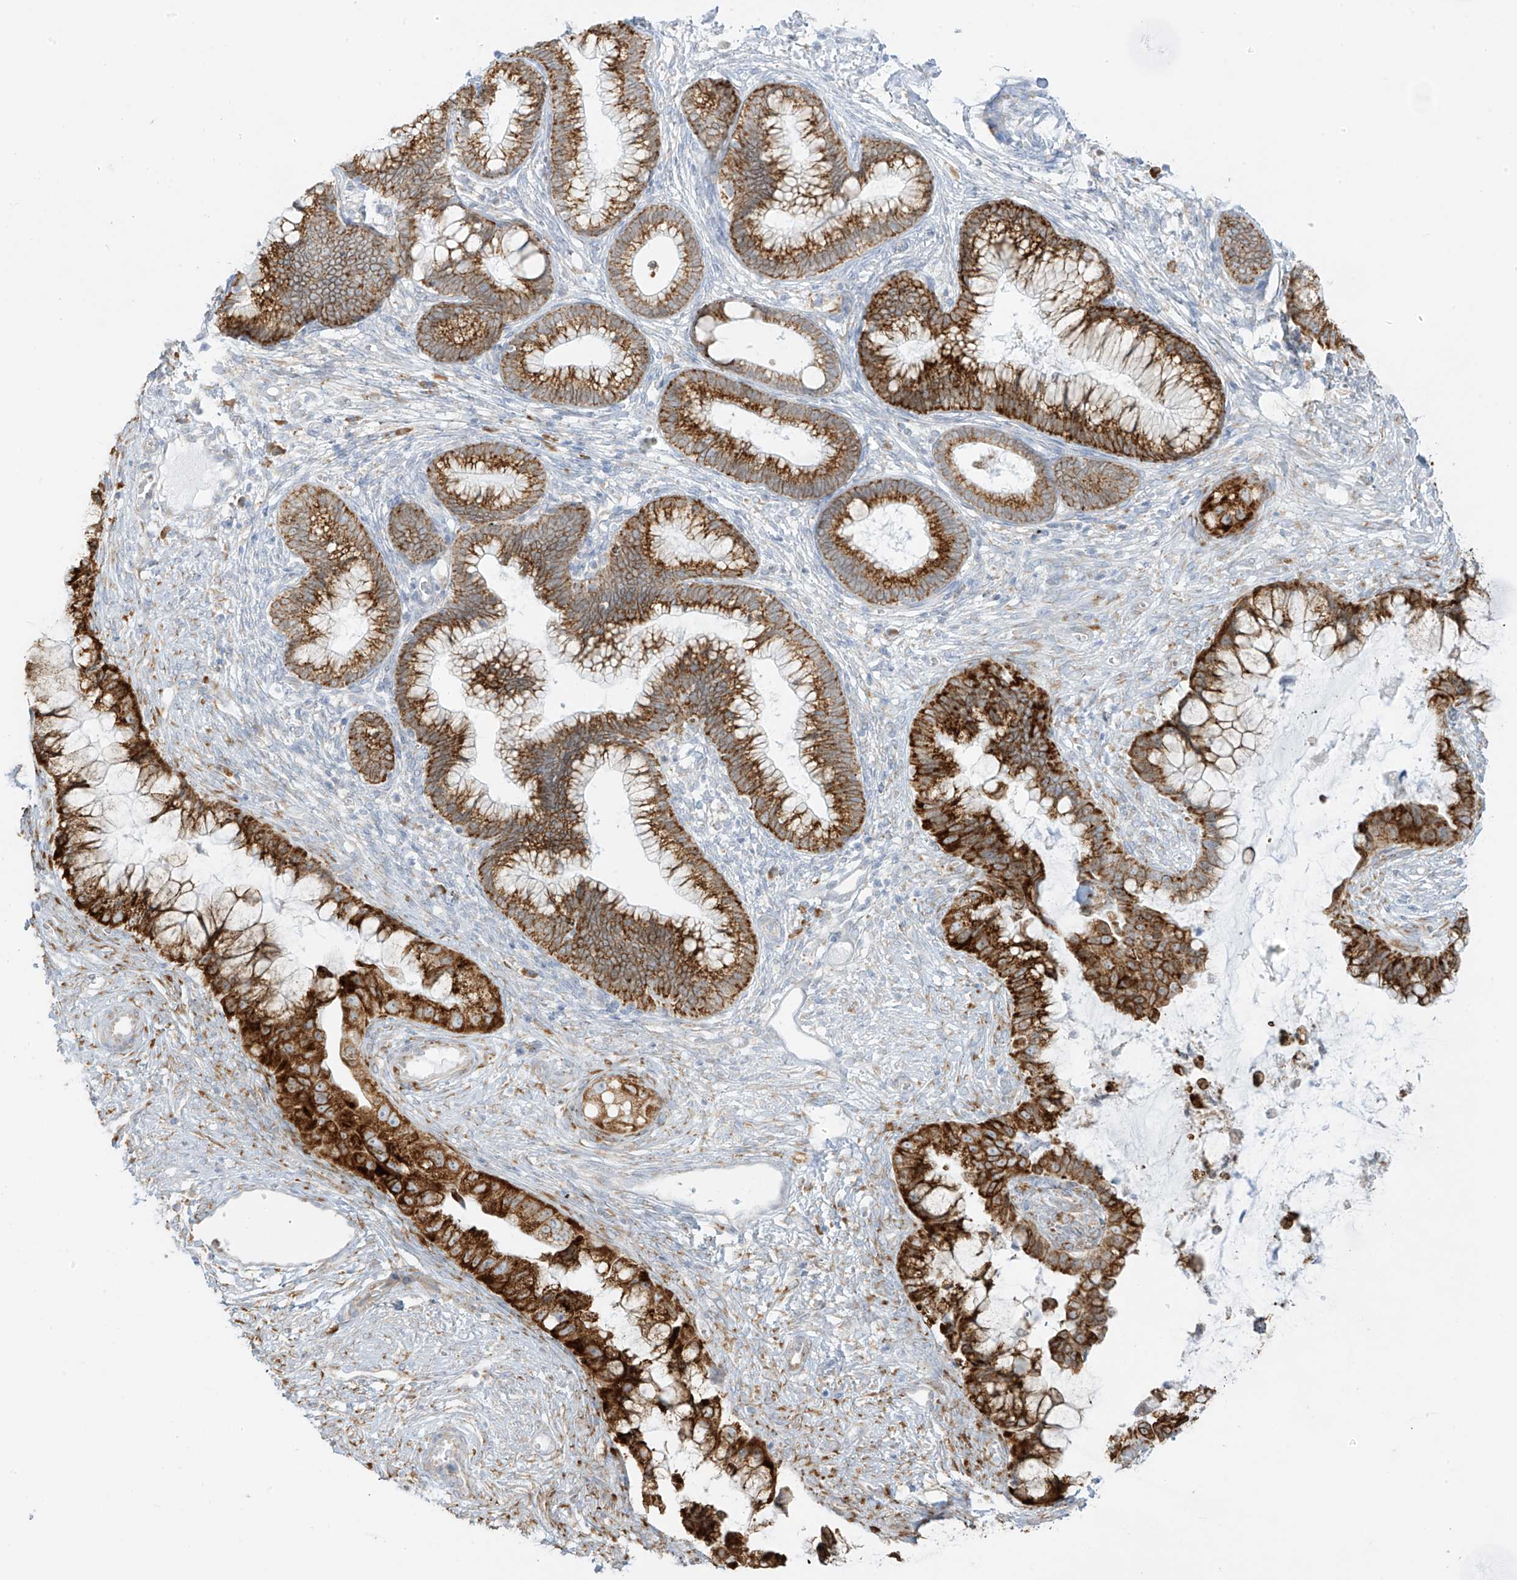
{"staining": {"intensity": "strong", "quantity": ">75%", "location": "cytoplasmic/membranous"}, "tissue": "cervical cancer", "cell_type": "Tumor cells", "image_type": "cancer", "snomed": [{"axis": "morphology", "description": "Adenocarcinoma, NOS"}, {"axis": "topography", "description": "Cervix"}], "caption": "DAB (3,3'-diaminobenzidine) immunohistochemical staining of human adenocarcinoma (cervical) shows strong cytoplasmic/membranous protein positivity in approximately >75% of tumor cells.", "gene": "LRRC59", "patient": {"sex": "female", "age": 44}}